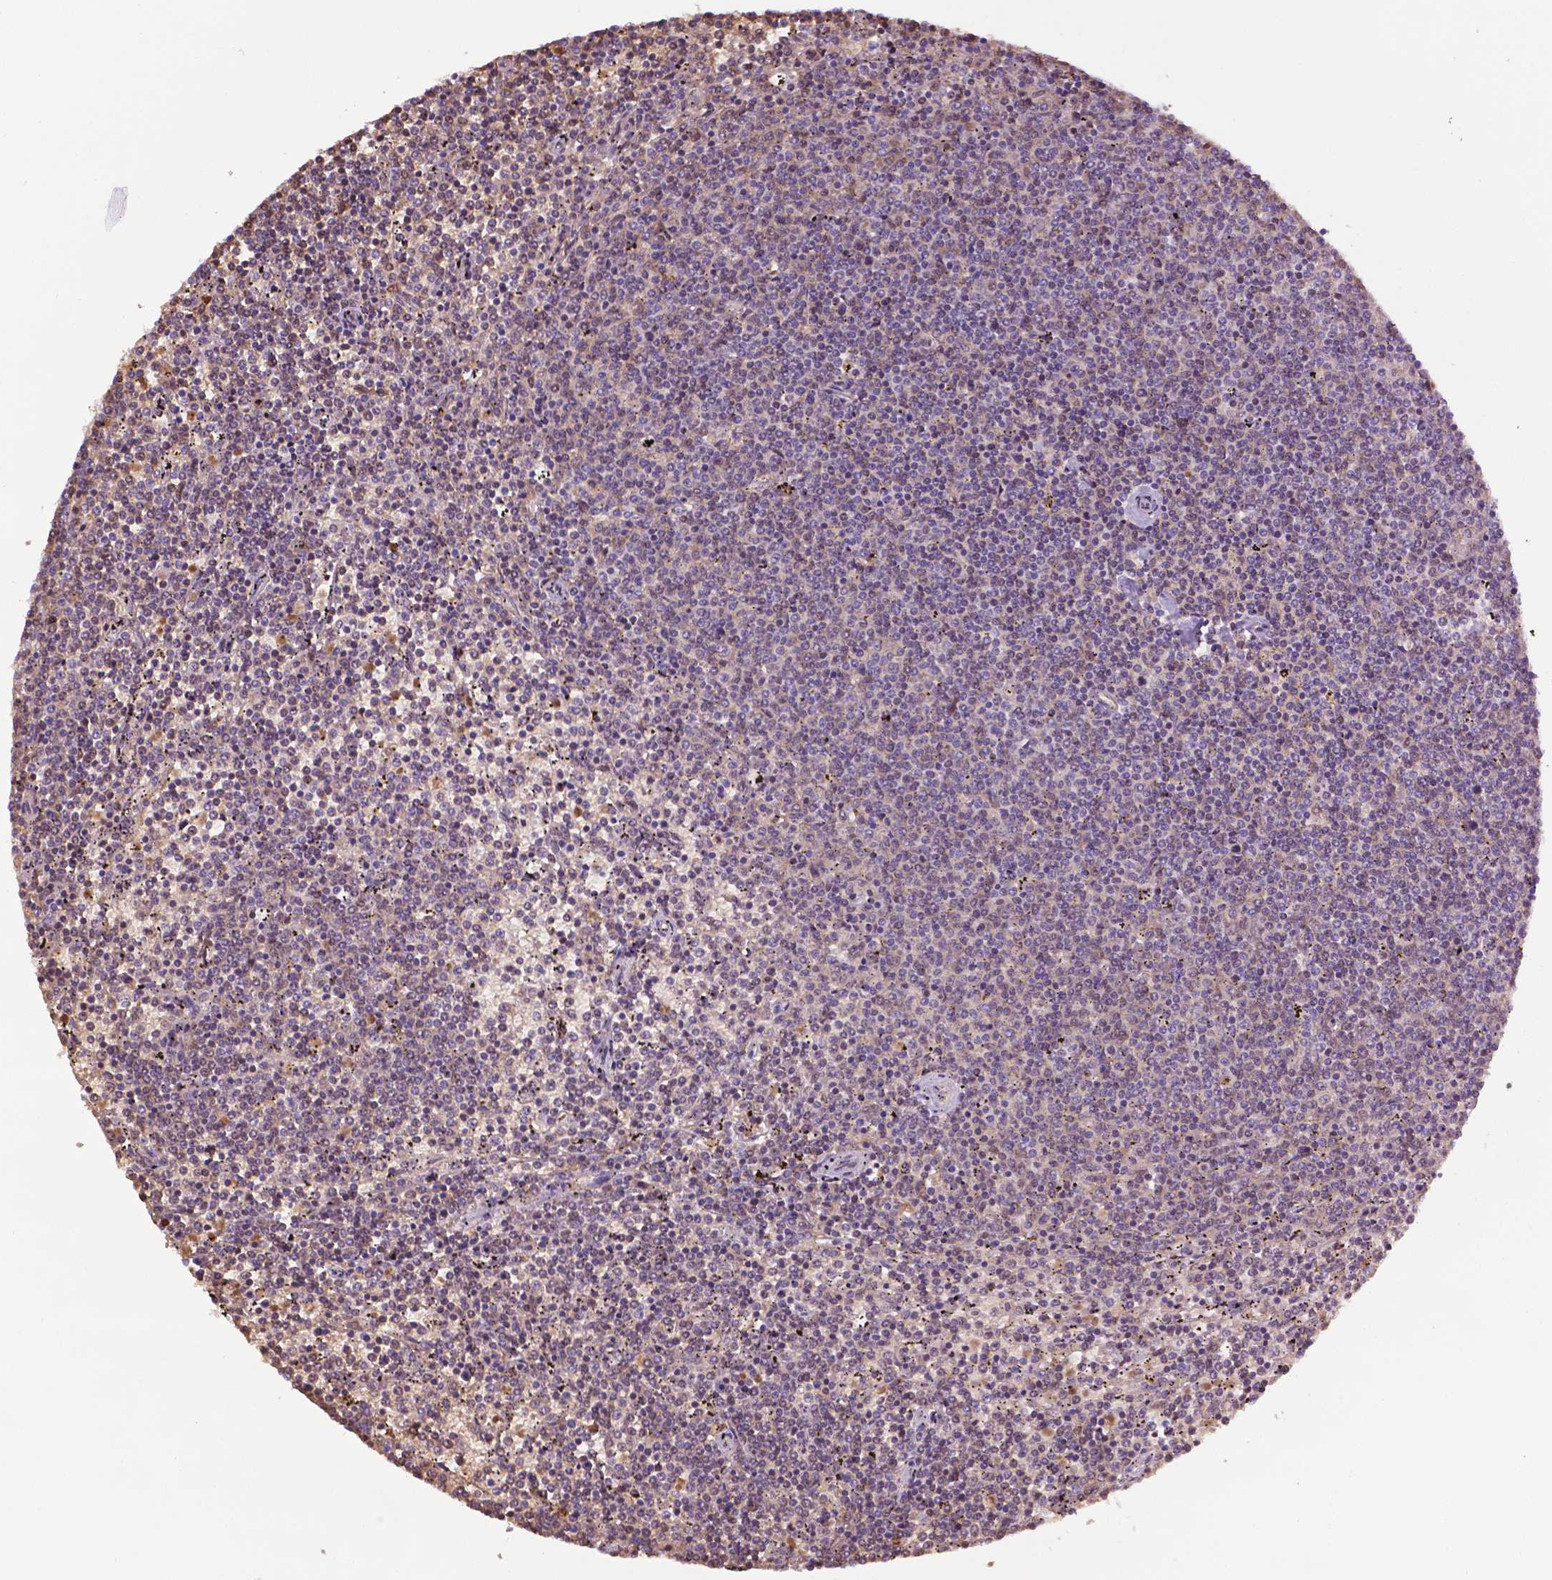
{"staining": {"intensity": "weak", "quantity": "<25%", "location": "nuclear"}, "tissue": "lymphoma", "cell_type": "Tumor cells", "image_type": "cancer", "snomed": [{"axis": "morphology", "description": "Malignant lymphoma, non-Hodgkin's type, Low grade"}, {"axis": "topography", "description": "Spleen"}], "caption": "Immunohistochemistry histopathology image of low-grade malignant lymphoma, non-Hodgkin's type stained for a protein (brown), which demonstrates no expression in tumor cells. (DAB immunohistochemistry with hematoxylin counter stain).", "gene": "ZNF41", "patient": {"sex": "female", "age": 50}}